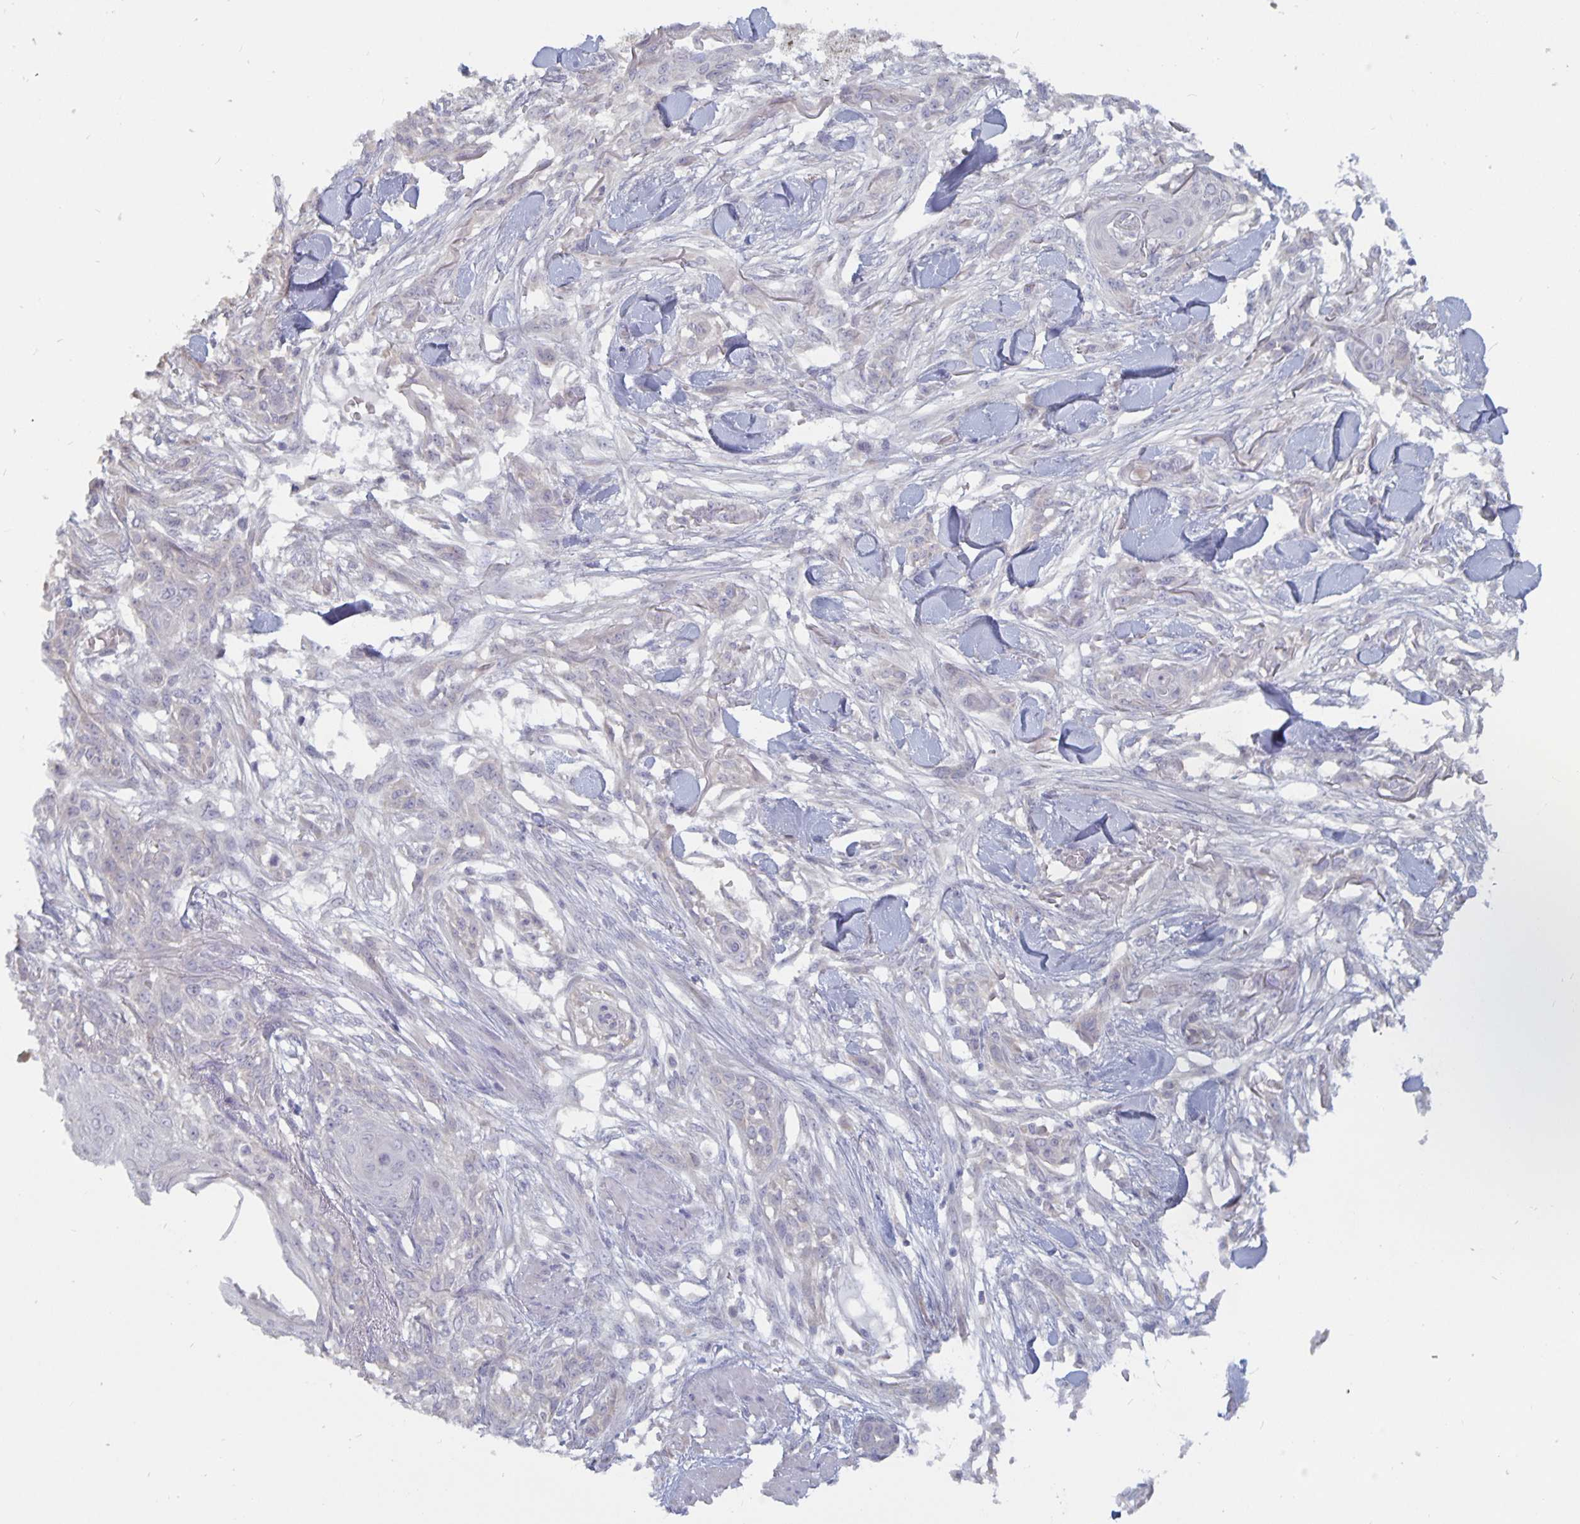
{"staining": {"intensity": "negative", "quantity": "none", "location": "none"}, "tissue": "skin cancer", "cell_type": "Tumor cells", "image_type": "cancer", "snomed": [{"axis": "morphology", "description": "Squamous cell carcinoma, NOS"}, {"axis": "topography", "description": "Skin"}], "caption": "Tumor cells are negative for brown protein staining in skin cancer (squamous cell carcinoma). The staining was performed using DAB to visualize the protein expression in brown, while the nuclei were stained in blue with hematoxylin (Magnification: 20x).", "gene": "PLCB3", "patient": {"sex": "female", "age": 59}}